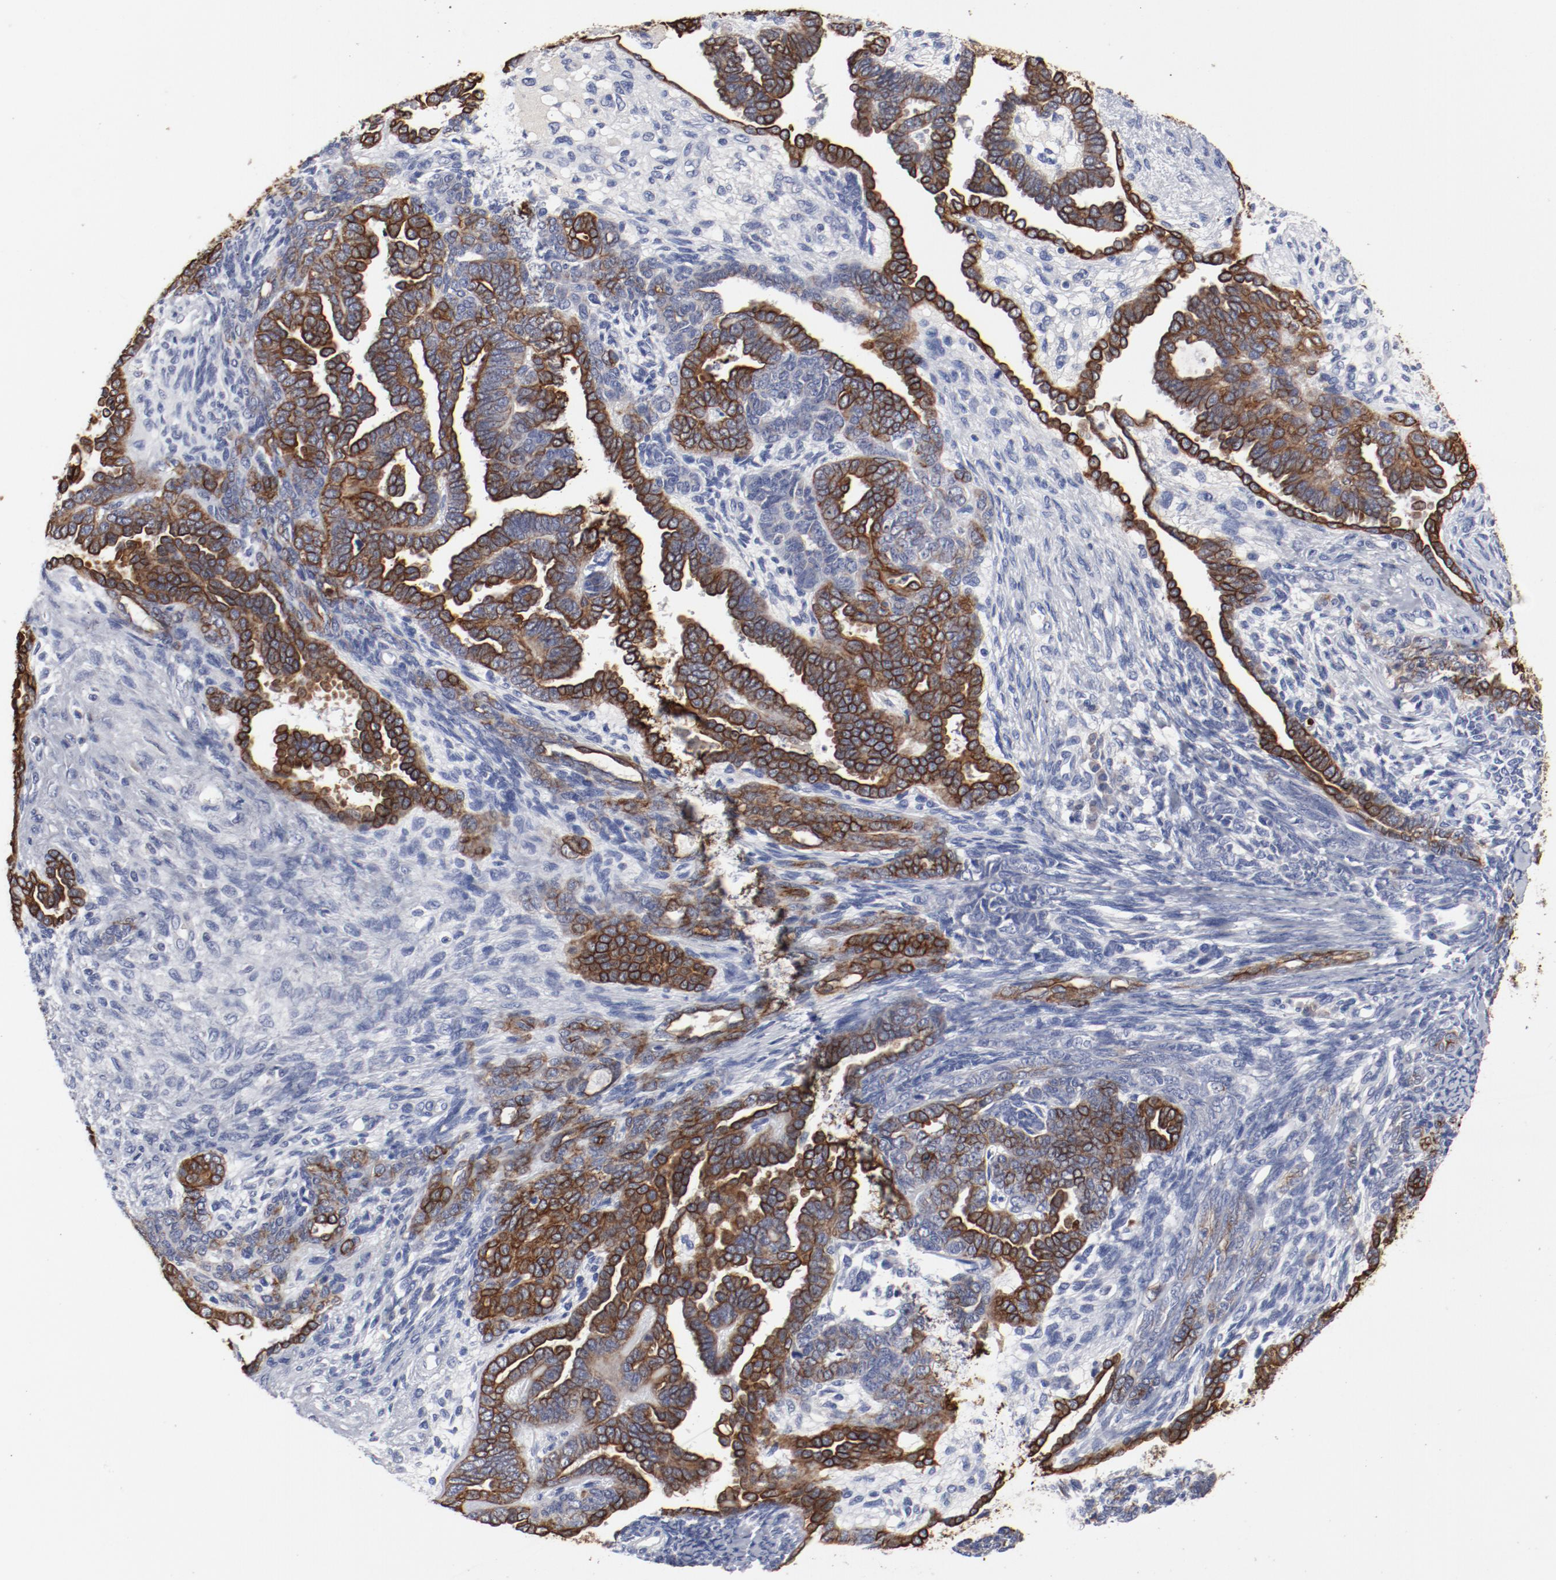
{"staining": {"intensity": "strong", "quantity": "25%-75%", "location": "cytoplasmic/membranous"}, "tissue": "endometrial cancer", "cell_type": "Tumor cells", "image_type": "cancer", "snomed": [{"axis": "morphology", "description": "Neoplasm, malignant, NOS"}, {"axis": "topography", "description": "Endometrium"}], "caption": "A high amount of strong cytoplasmic/membranous positivity is identified in about 25%-75% of tumor cells in malignant neoplasm (endometrial) tissue.", "gene": "TSPAN6", "patient": {"sex": "female", "age": 74}}